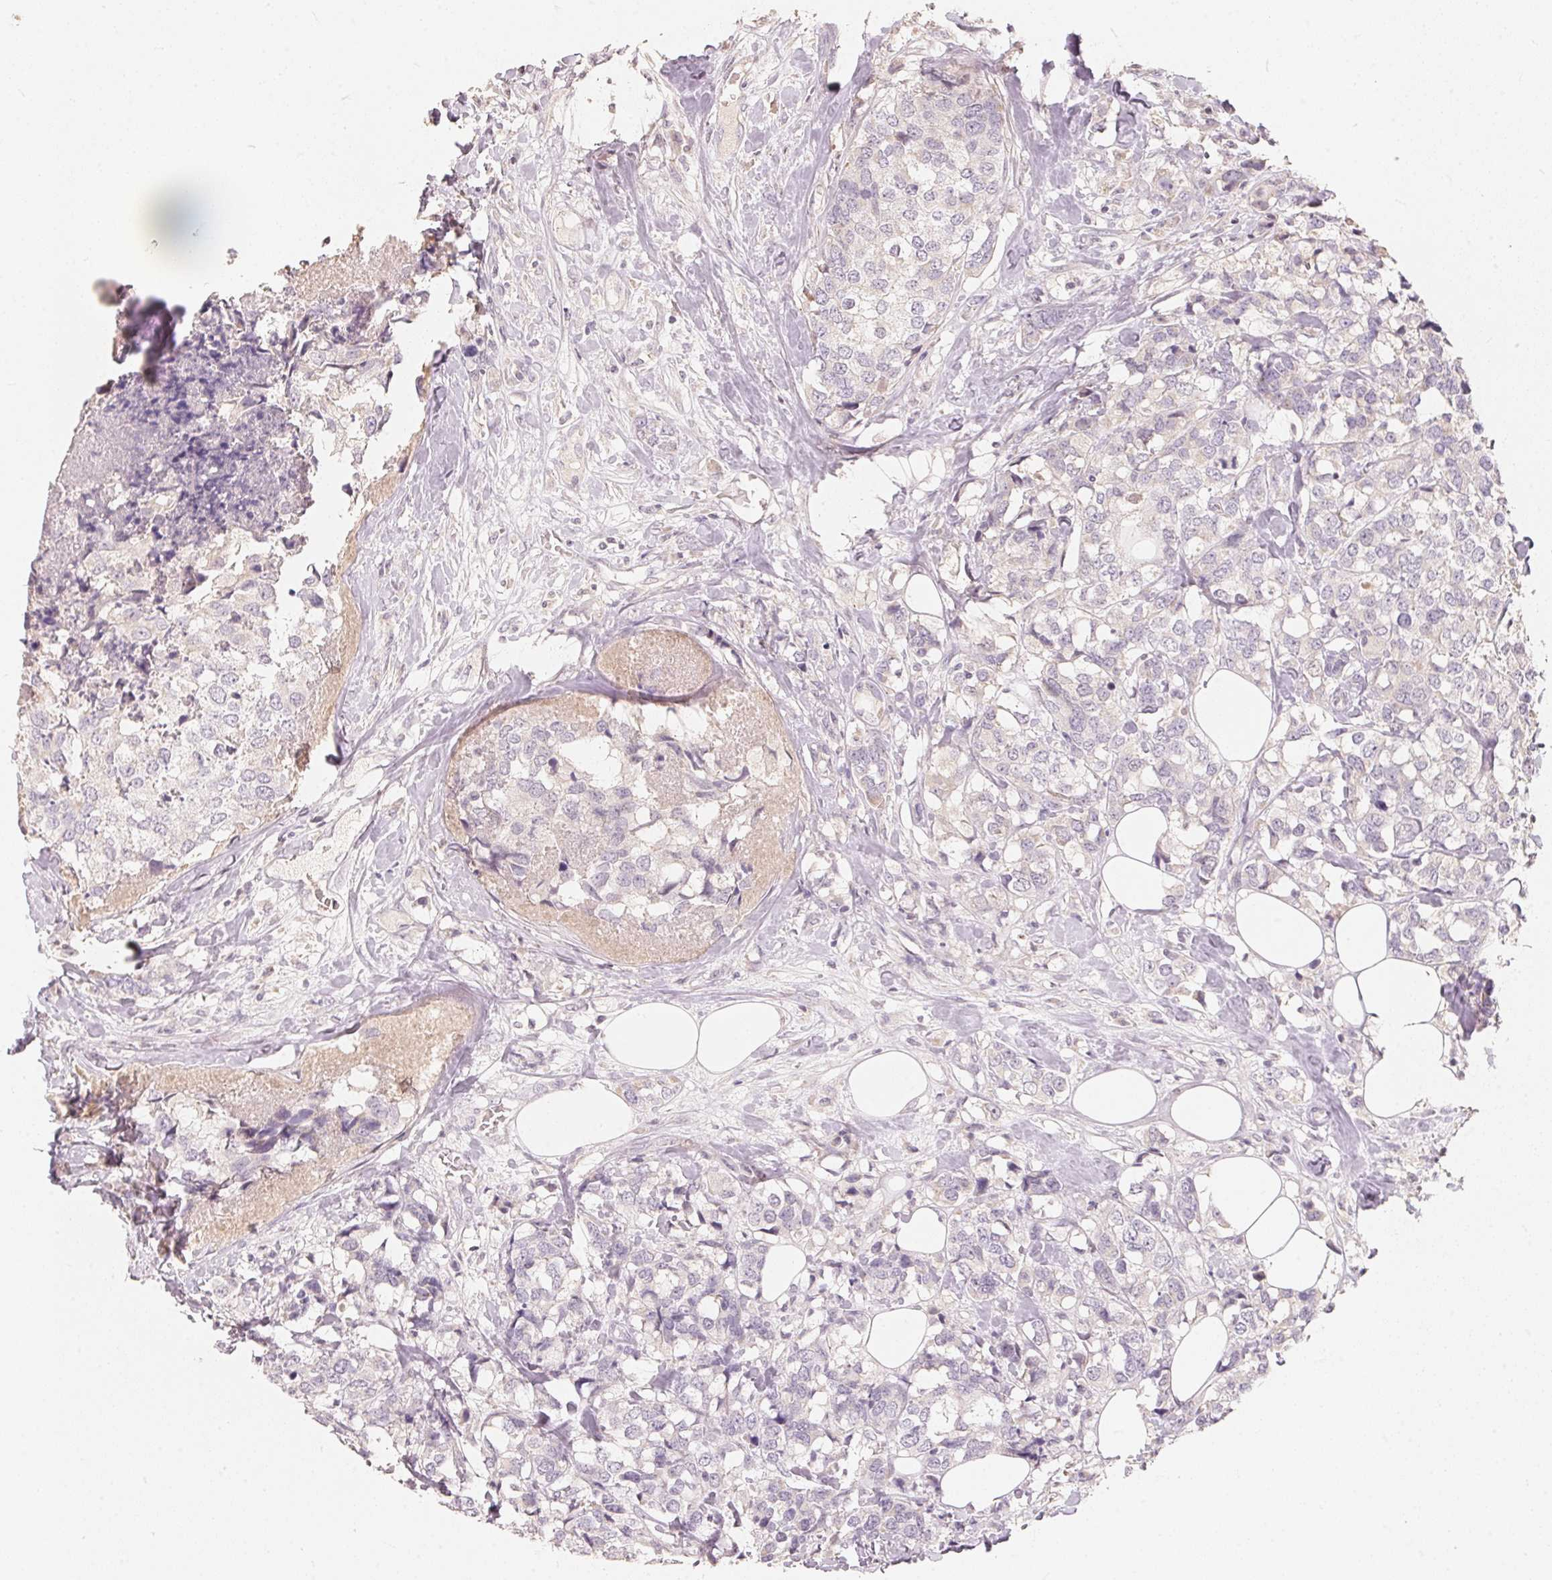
{"staining": {"intensity": "negative", "quantity": "none", "location": "none"}, "tissue": "breast cancer", "cell_type": "Tumor cells", "image_type": "cancer", "snomed": [{"axis": "morphology", "description": "Lobular carcinoma"}, {"axis": "topography", "description": "Breast"}], "caption": "Tumor cells are negative for protein expression in human breast cancer.", "gene": "TP53AIP1", "patient": {"sex": "female", "age": 59}}